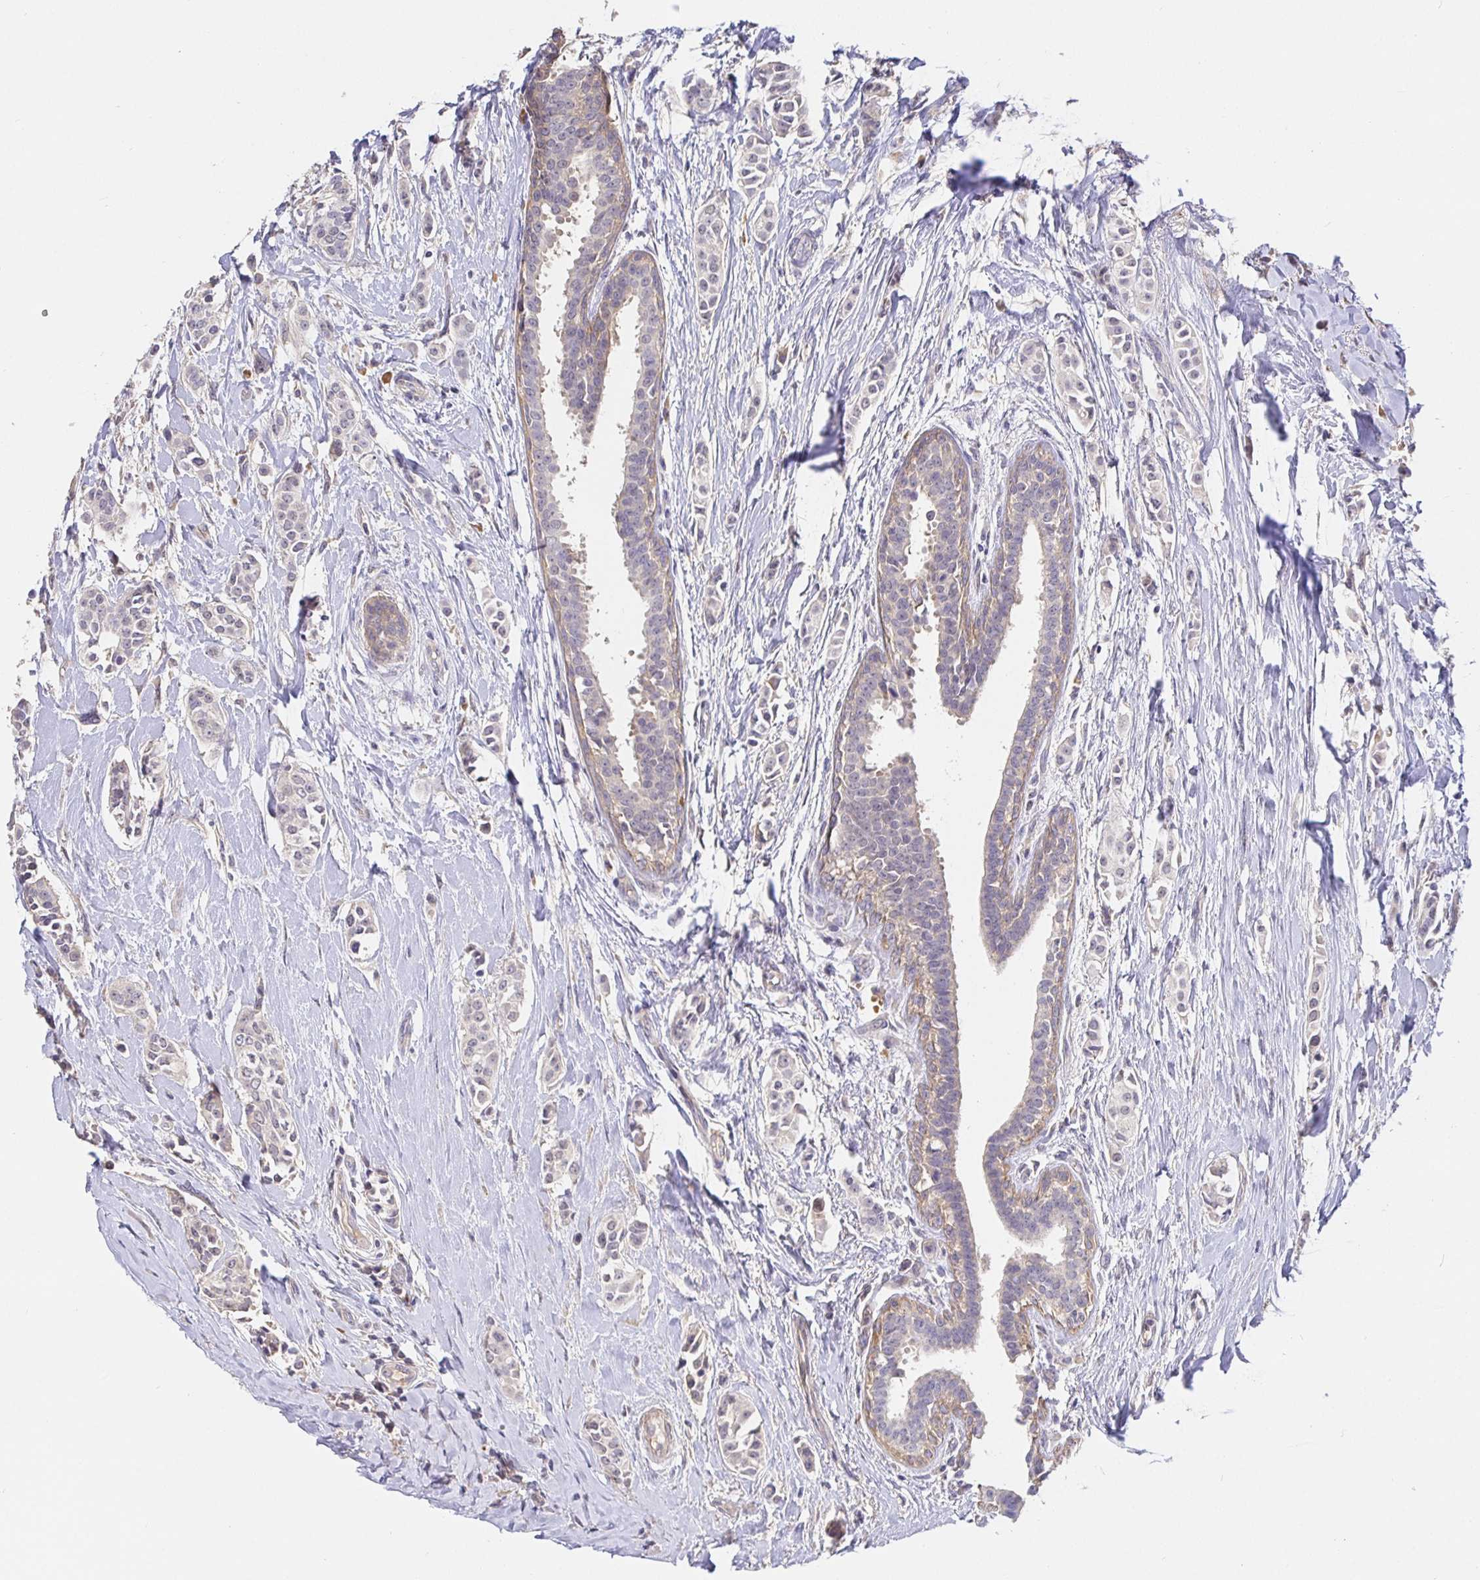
{"staining": {"intensity": "weak", "quantity": "<25%", "location": "cytoplasmic/membranous"}, "tissue": "breast cancer", "cell_type": "Tumor cells", "image_type": "cancer", "snomed": [{"axis": "morphology", "description": "Duct carcinoma"}, {"axis": "topography", "description": "Breast"}], "caption": "Tumor cells are negative for protein expression in human breast cancer (infiltrating ductal carcinoma). Brightfield microscopy of immunohistochemistry (IHC) stained with DAB (brown) and hematoxylin (blue), captured at high magnification.", "gene": "ZDHHC11", "patient": {"sex": "female", "age": 64}}